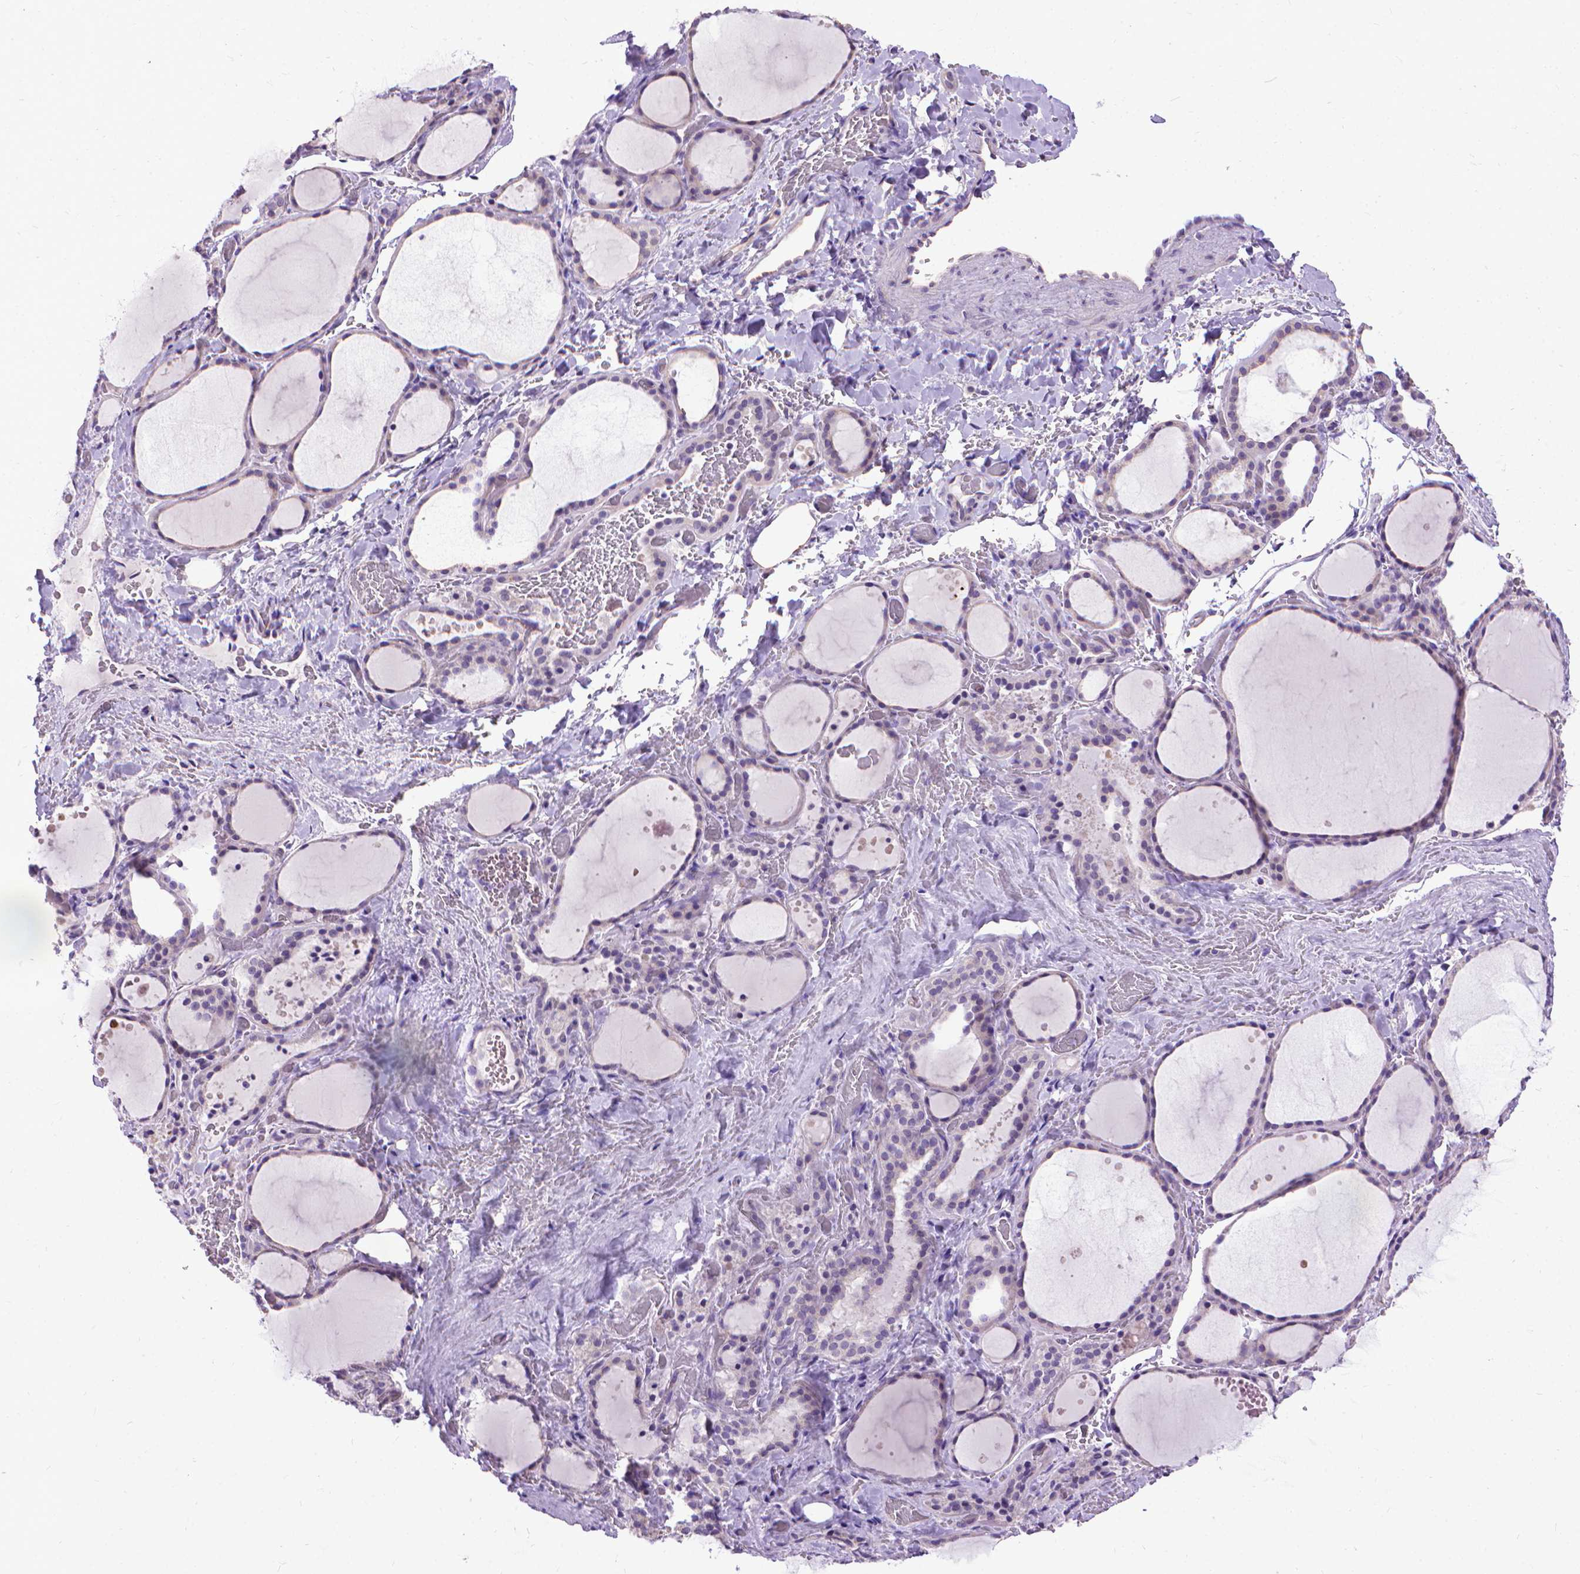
{"staining": {"intensity": "negative", "quantity": "none", "location": "none"}, "tissue": "thyroid gland", "cell_type": "Glandular cells", "image_type": "normal", "snomed": [{"axis": "morphology", "description": "Normal tissue, NOS"}, {"axis": "topography", "description": "Thyroid gland"}], "caption": "IHC image of normal human thyroid gland stained for a protein (brown), which displays no expression in glandular cells.", "gene": "SYN1", "patient": {"sex": "female", "age": 36}}